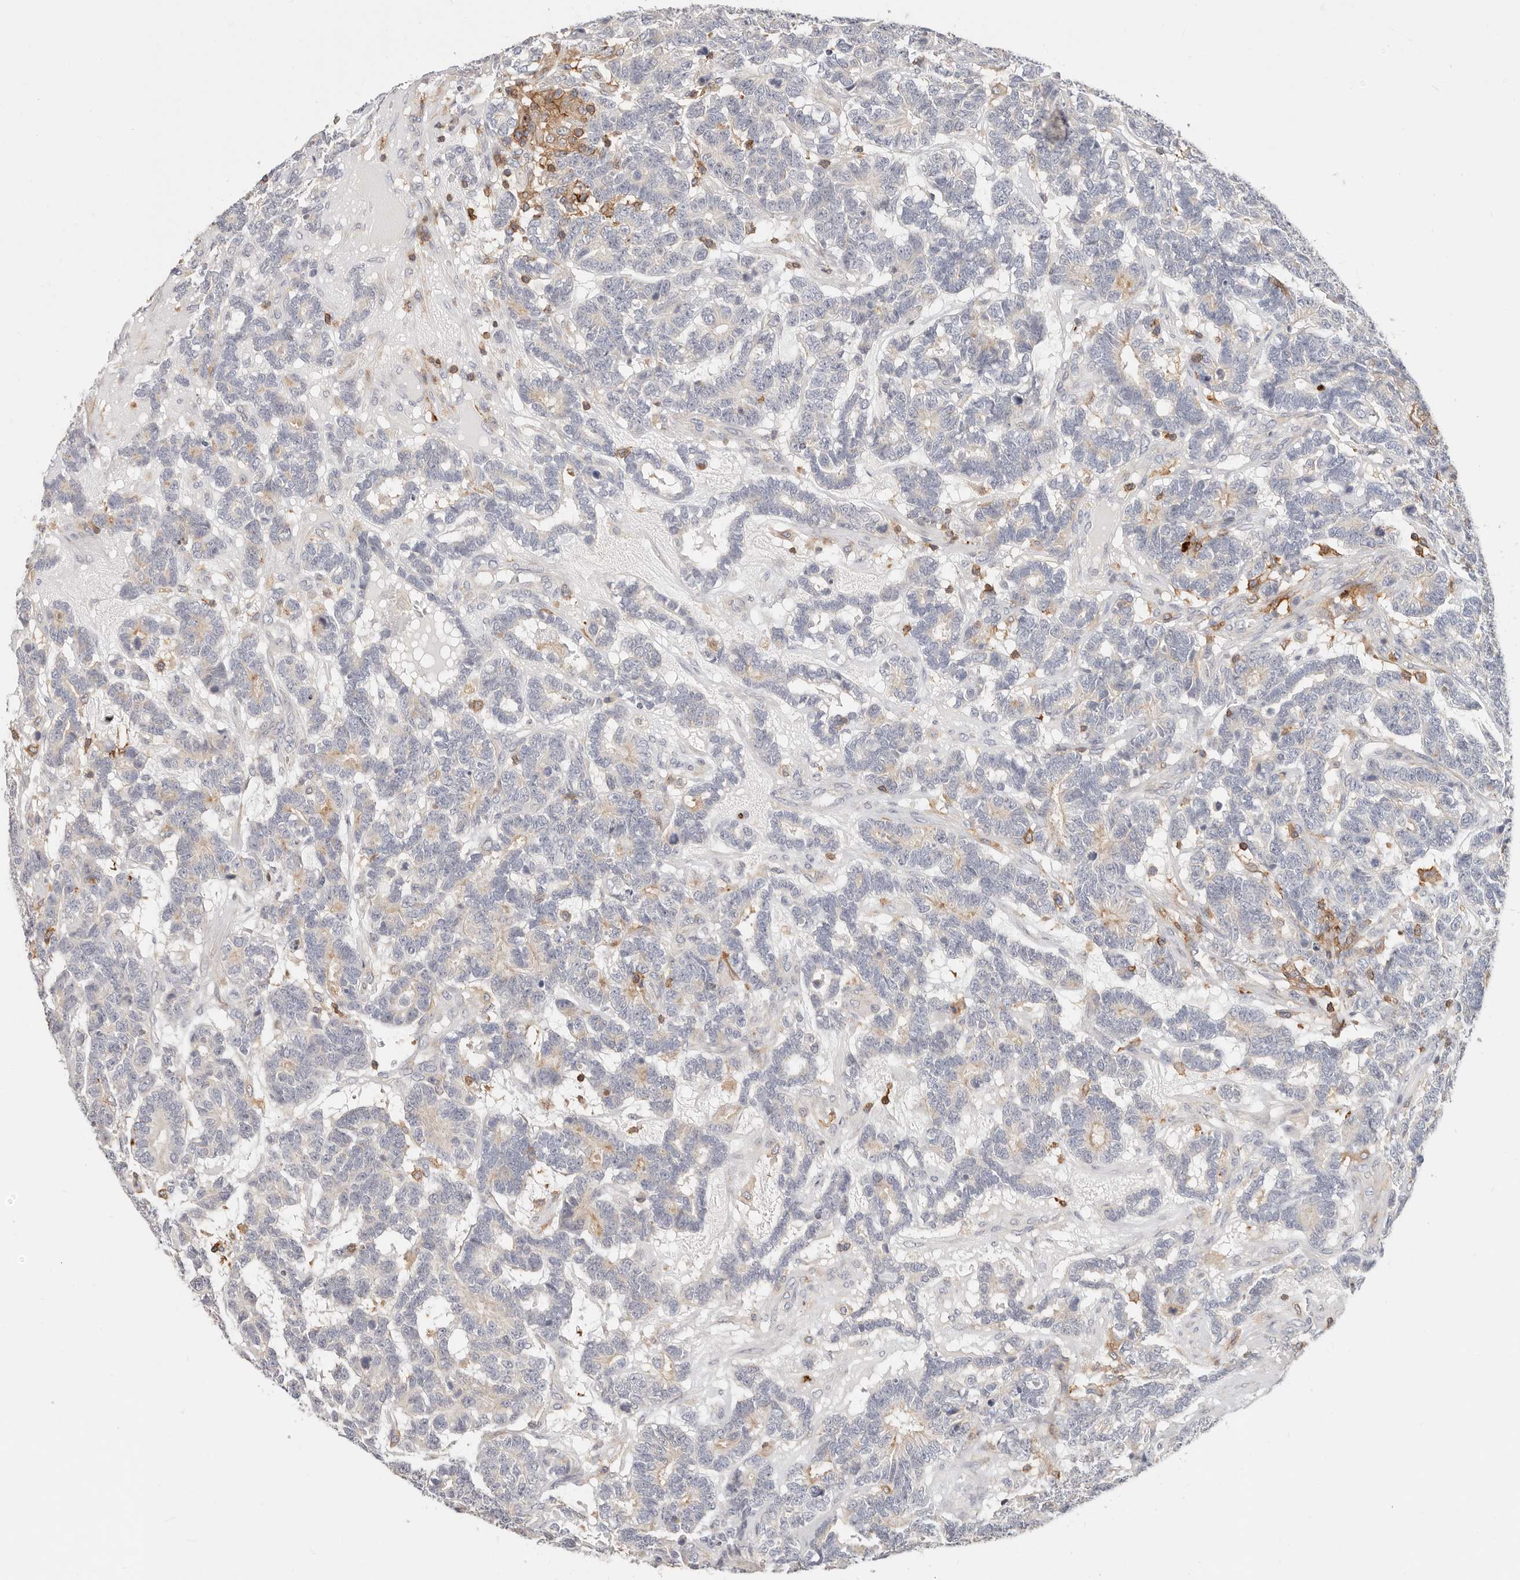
{"staining": {"intensity": "negative", "quantity": "none", "location": "none"}, "tissue": "testis cancer", "cell_type": "Tumor cells", "image_type": "cancer", "snomed": [{"axis": "morphology", "description": "Carcinoma, Embryonal, NOS"}, {"axis": "topography", "description": "Testis"}], "caption": "Tumor cells are negative for protein expression in human embryonal carcinoma (testis).", "gene": "TMEM63B", "patient": {"sex": "male", "age": 26}}